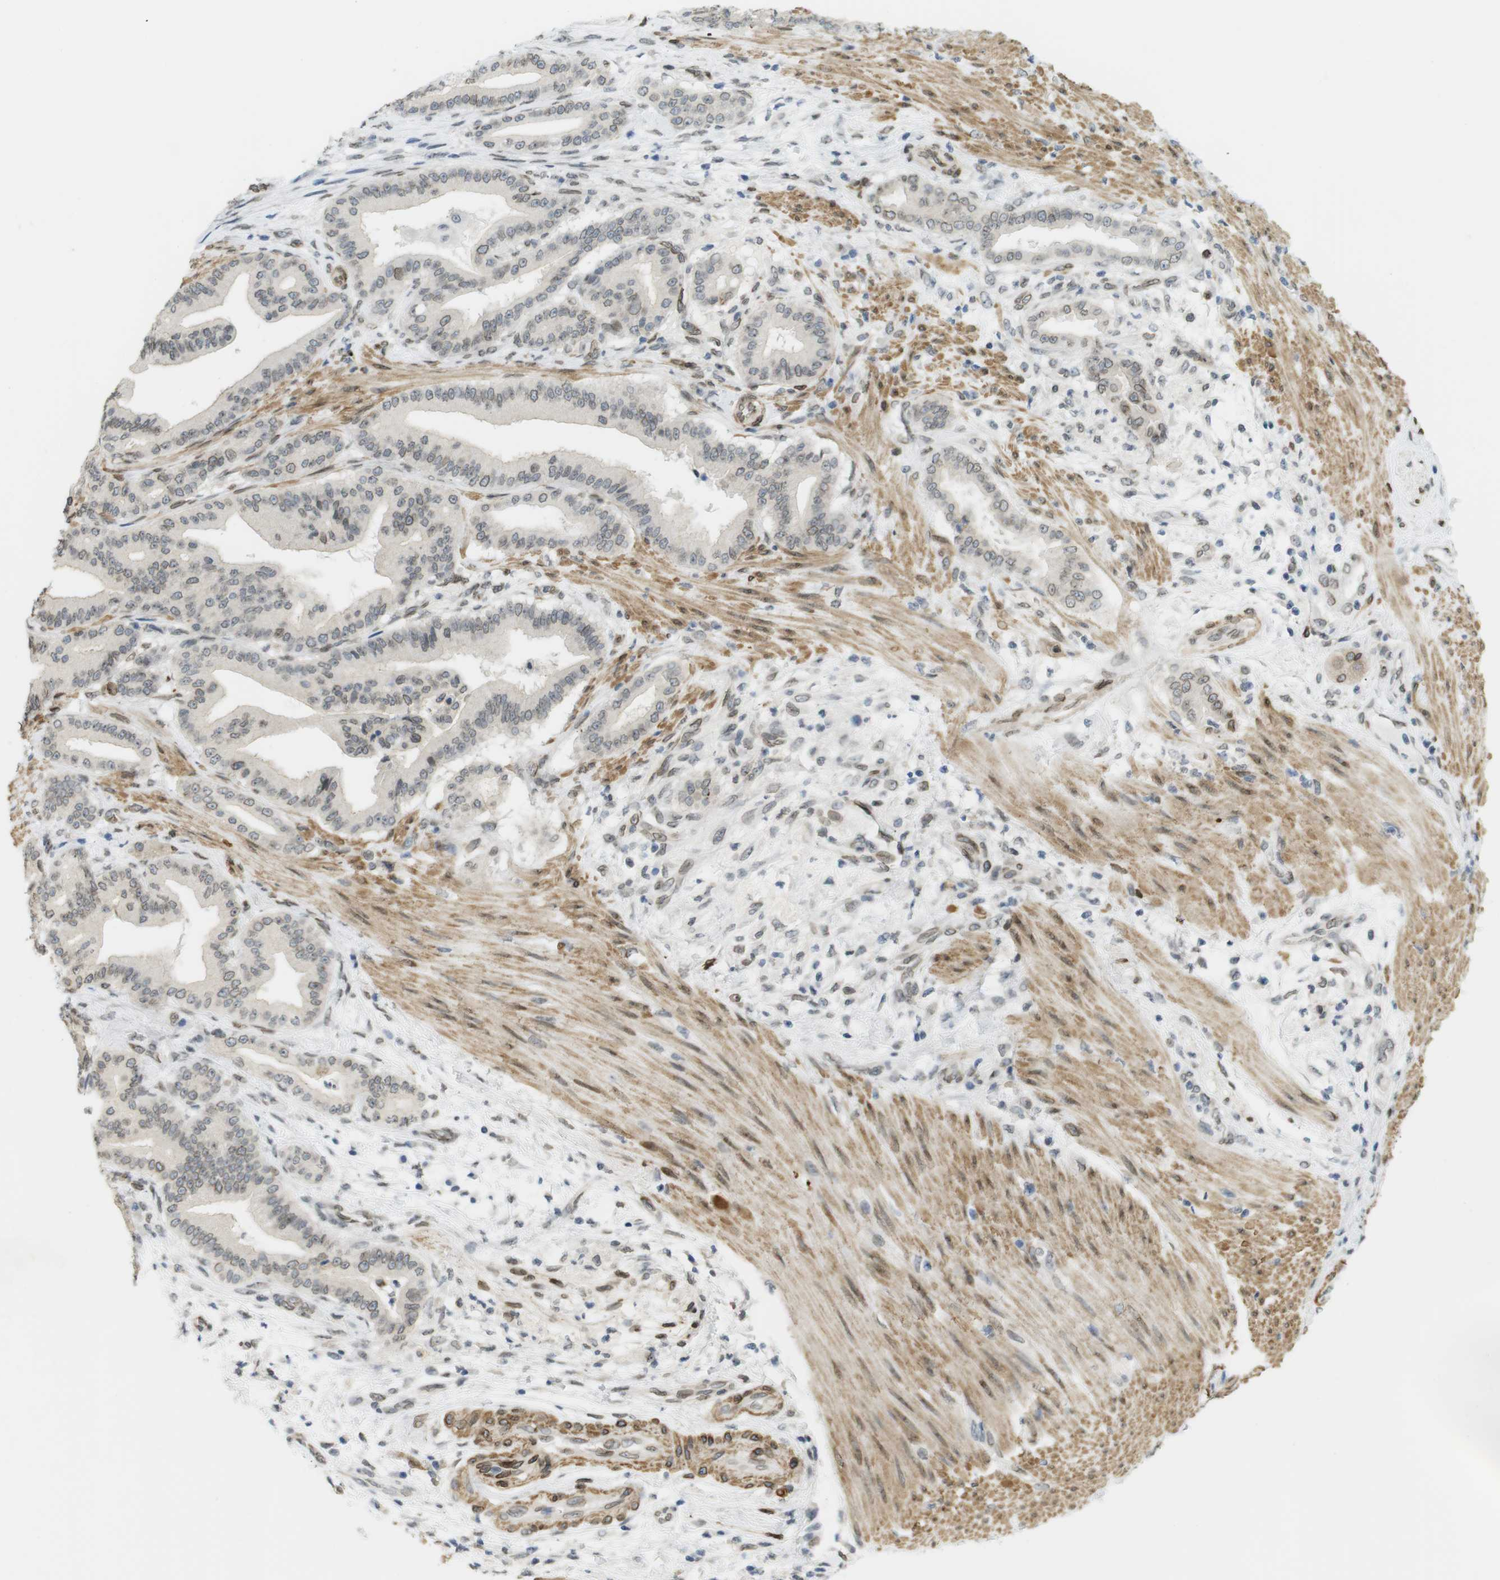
{"staining": {"intensity": "moderate", "quantity": ">75%", "location": "cytoplasmic/membranous,nuclear"}, "tissue": "pancreatic cancer", "cell_type": "Tumor cells", "image_type": "cancer", "snomed": [{"axis": "morphology", "description": "Normal tissue, NOS"}, {"axis": "morphology", "description": "Adenocarcinoma, NOS"}, {"axis": "topography", "description": "Pancreas"}], "caption": "Protein expression by IHC reveals moderate cytoplasmic/membranous and nuclear expression in about >75% of tumor cells in pancreatic adenocarcinoma.", "gene": "ARL6IP6", "patient": {"sex": "male", "age": 63}}